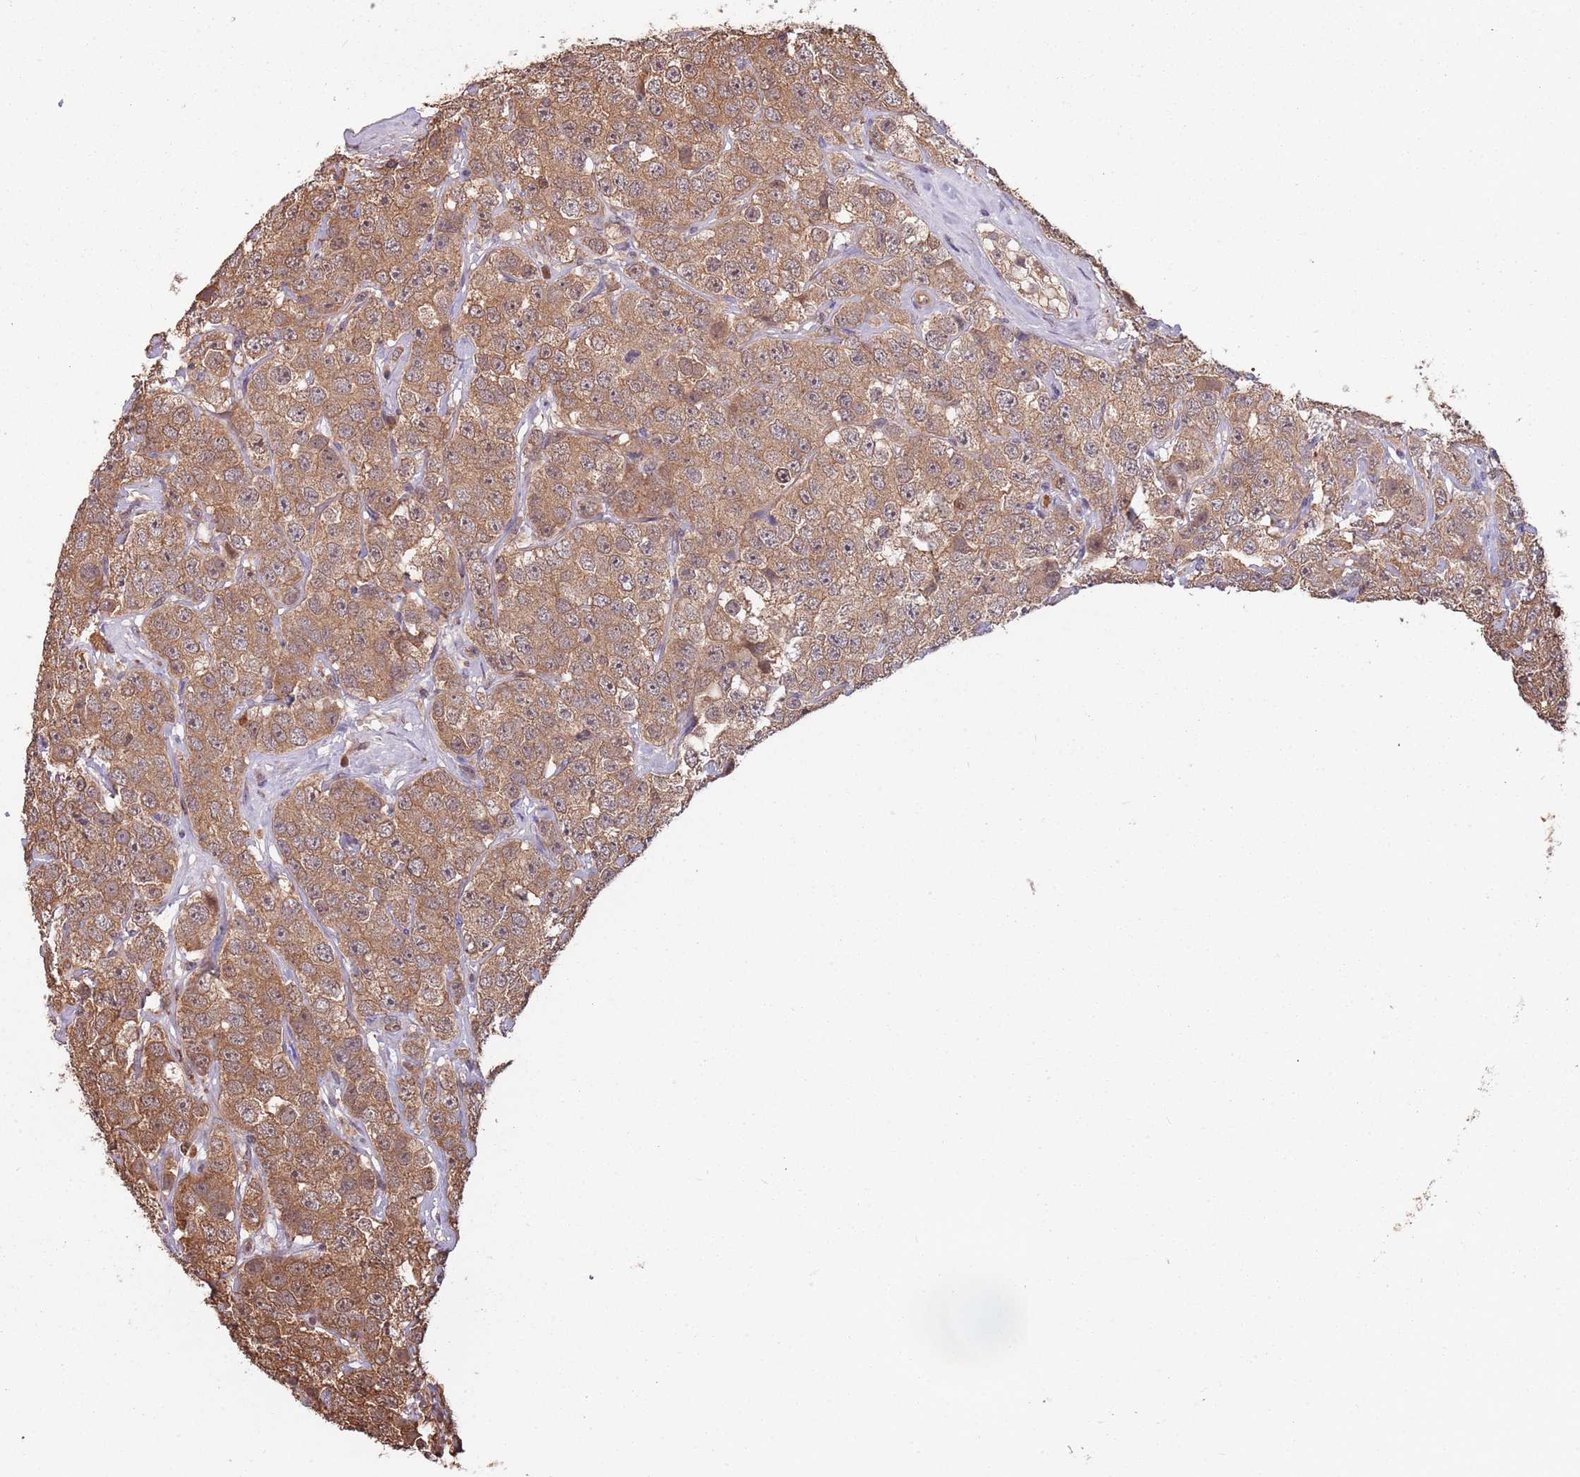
{"staining": {"intensity": "moderate", "quantity": ">75%", "location": "cytoplasmic/membranous,nuclear"}, "tissue": "testis cancer", "cell_type": "Tumor cells", "image_type": "cancer", "snomed": [{"axis": "morphology", "description": "Seminoma, NOS"}, {"axis": "topography", "description": "Testis"}], "caption": "An image showing moderate cytoplasmic/membranous and nuclear staining in about >75% of tumor cells in testis cancer (seminoma), as visualized by brown immunohistochemical staining.", "gene": "COG4", "patient": {"sex": "male", "age": 28}}